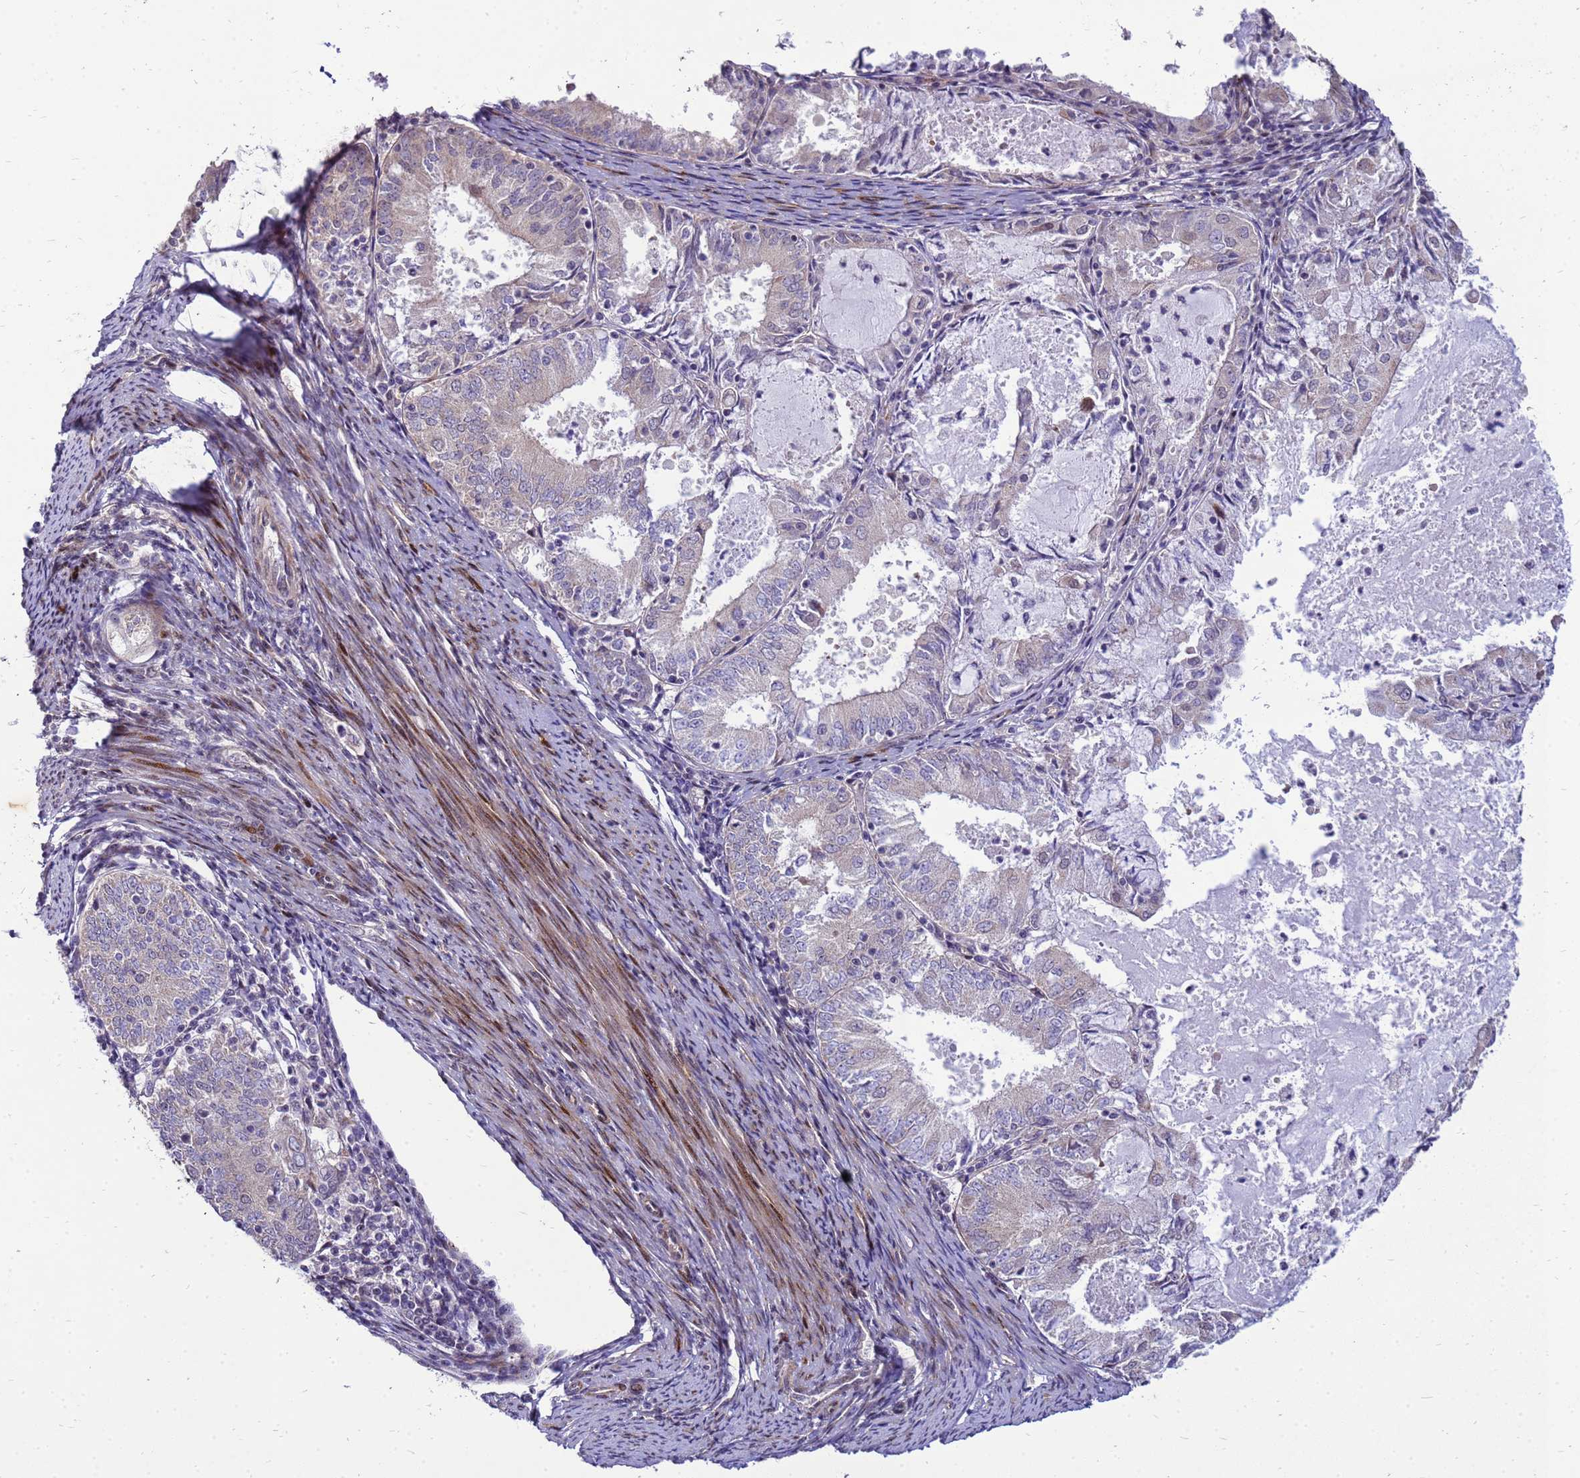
{"staining": {"intensity": "negative", "quantity": "none", "location": "none"}, "tissue": "endometrial cancer", "cell_type": "Tumor cells", "image_type": "cancer", "snomed": [{"axis": "morphology", "description": "Adenocarcinoma, NOS"}, {"axis": "topography", "description": "Endometrium"}], "caption": "Endometrial cancer was stained to show a protein in brown. There is no significant positivity in tumor cells.", "gene": "RSPO1", "patient": {"sex": "female", "age": 57}}